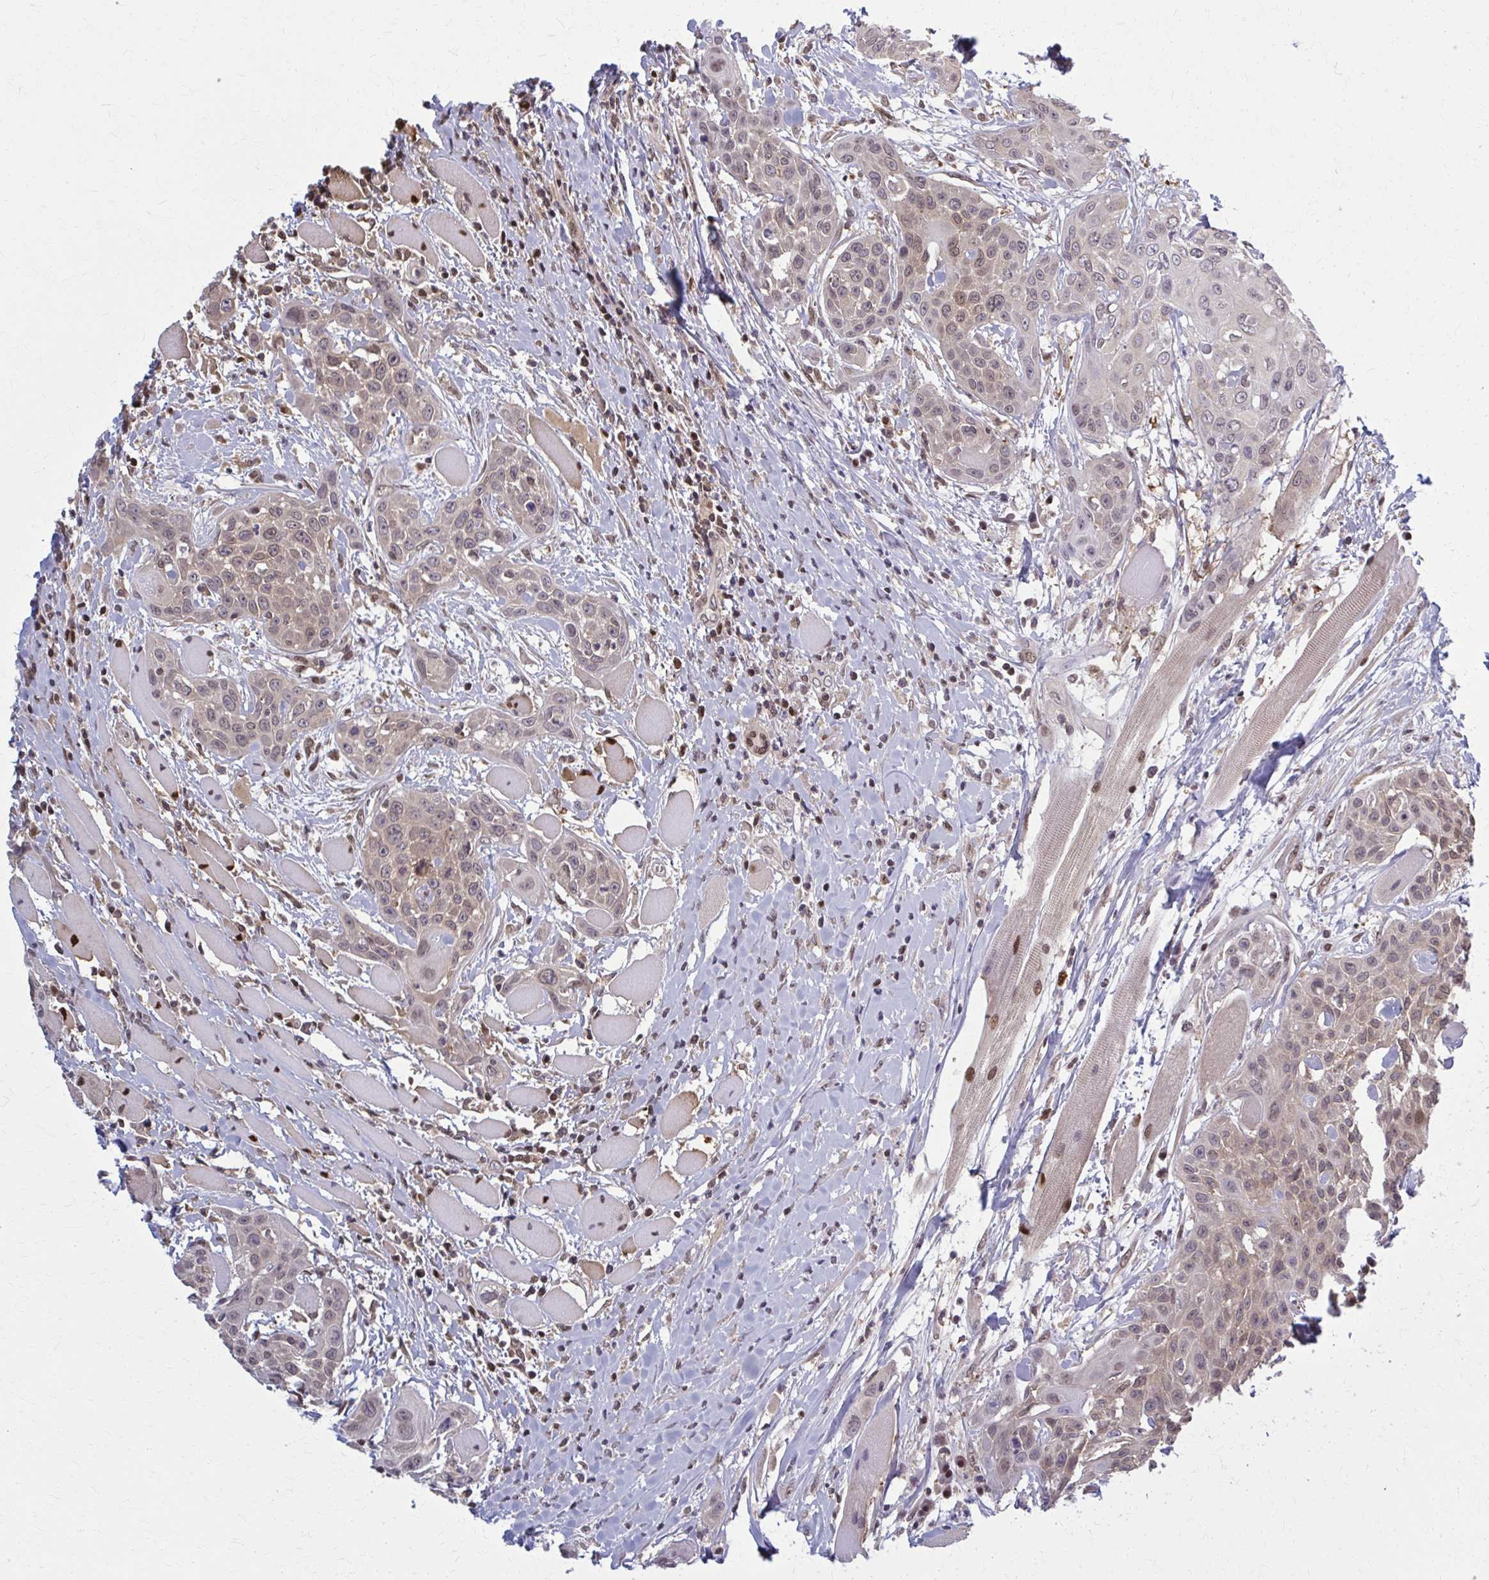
{"staining": {"intensity": "weak", "quantity": ">75%", "location": "cytoplasmic/membranous,nuclear"}, "tissue": "head and neck cancer", "cell_type": "Tumor cells", "image_type": "cancer", "snomed": [{"axis": "morphology", "description": "Squamous cell carcinoma, NOS"}, {"axis": "topography", "description": "Head-Neck"}], "caption": "Head and neck squamous cell carcinoma stained with DAB immunohistochemistry shows low levels of weak cytoplasmic/membranous and nuclear staining in approximately >75% of tumor cells.", "gene": "MDH1", "patient": {"sex": "female", "age": 73}}